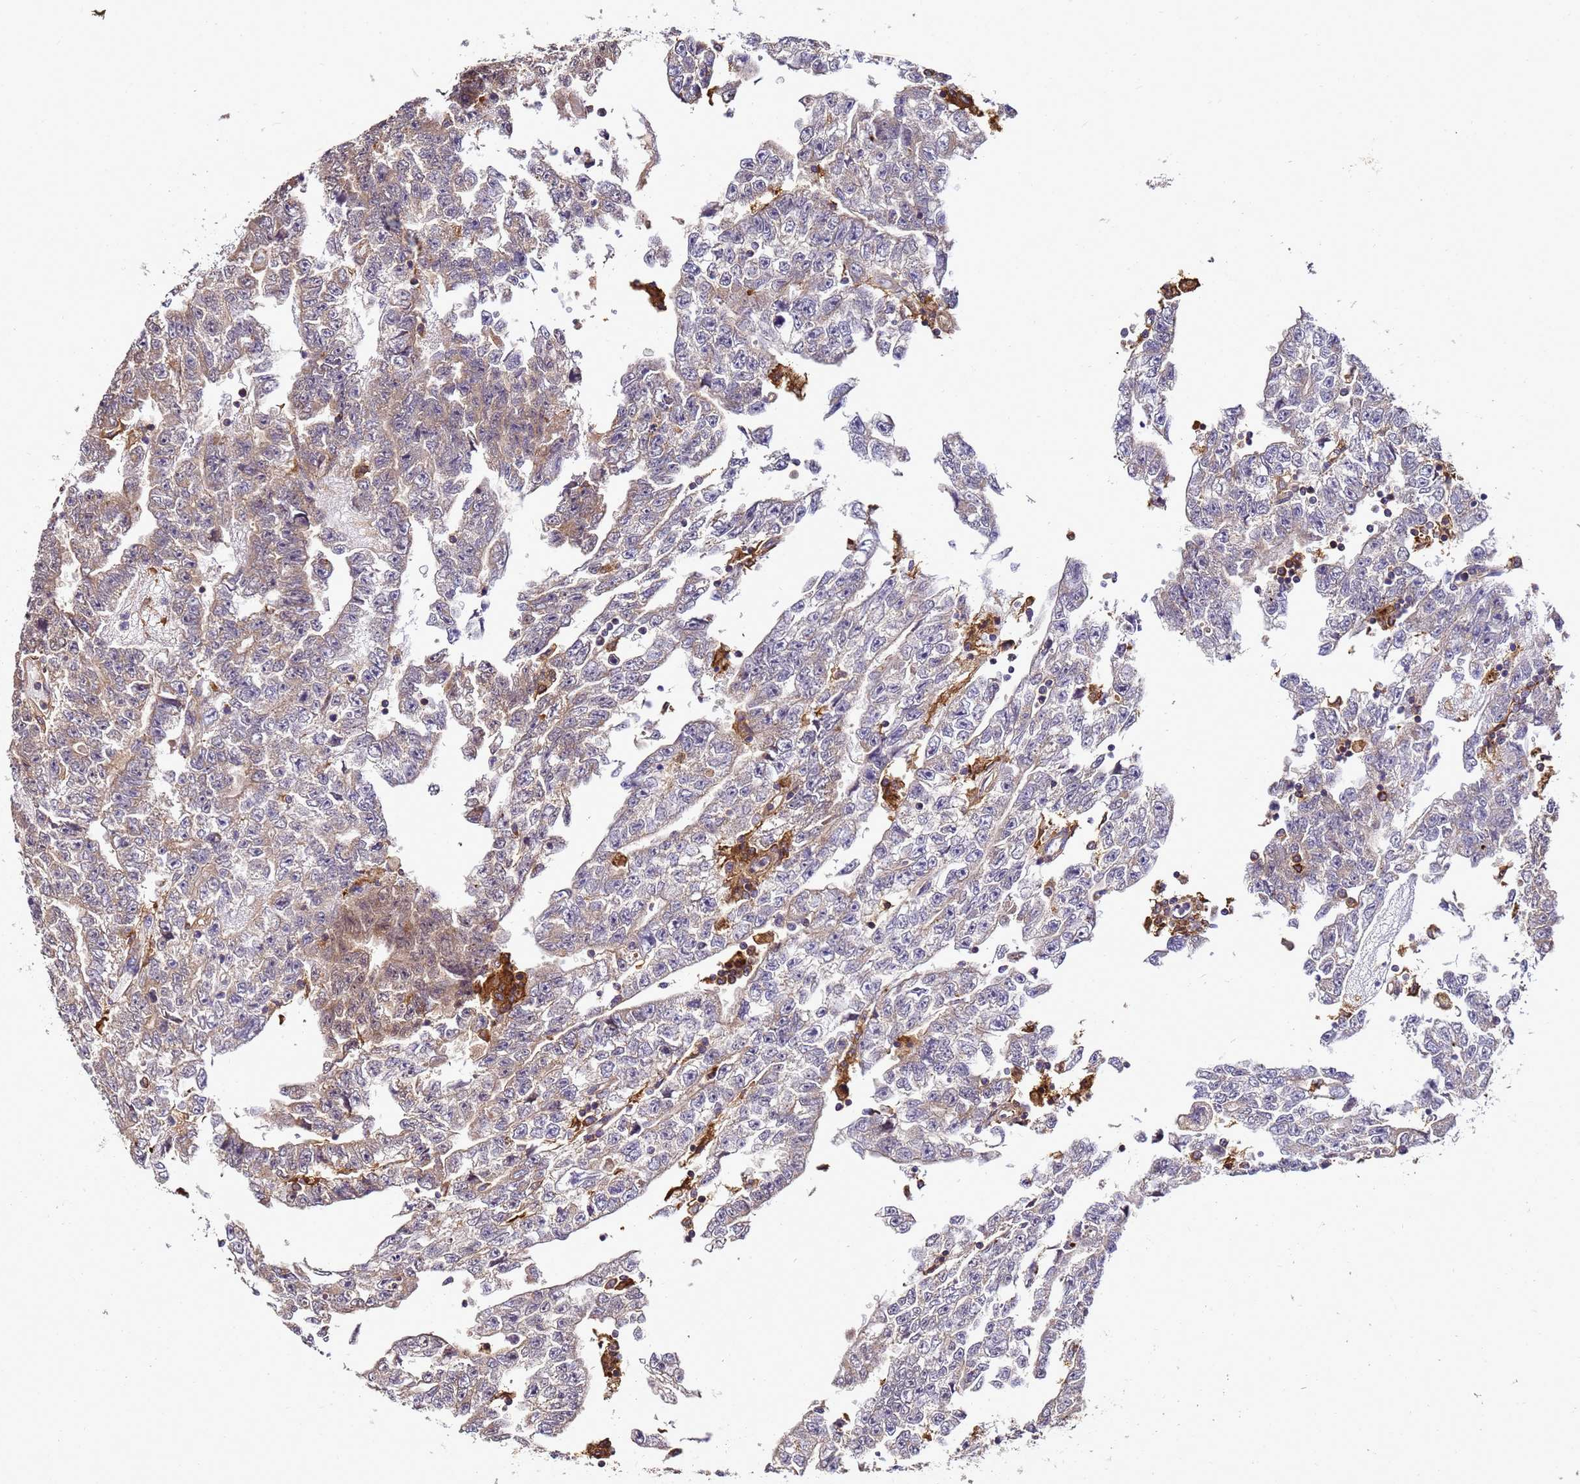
{"staining": {"intensity": "moderate", "quantity": "<25%", "location": "cytoplasmic/membranous"}, "tissue": "testis cancer", "cell_type": "Tumor cells", "image_type": "cancer", "snomed": [{"axis": "morphology", "description": "Carcinoma, Embryonal, NOS"}, {"axis": "topography", "description": "Testis"}], "caption": "IHC image of human testis embryonal carcinoma stained for a protein (brown), which shows low levels of moderate cytoplasmic/membranous staining in approximately <25% of tumor cells.", "gene": "TRABD", "patient": {"sex": "male", "age": 25}}